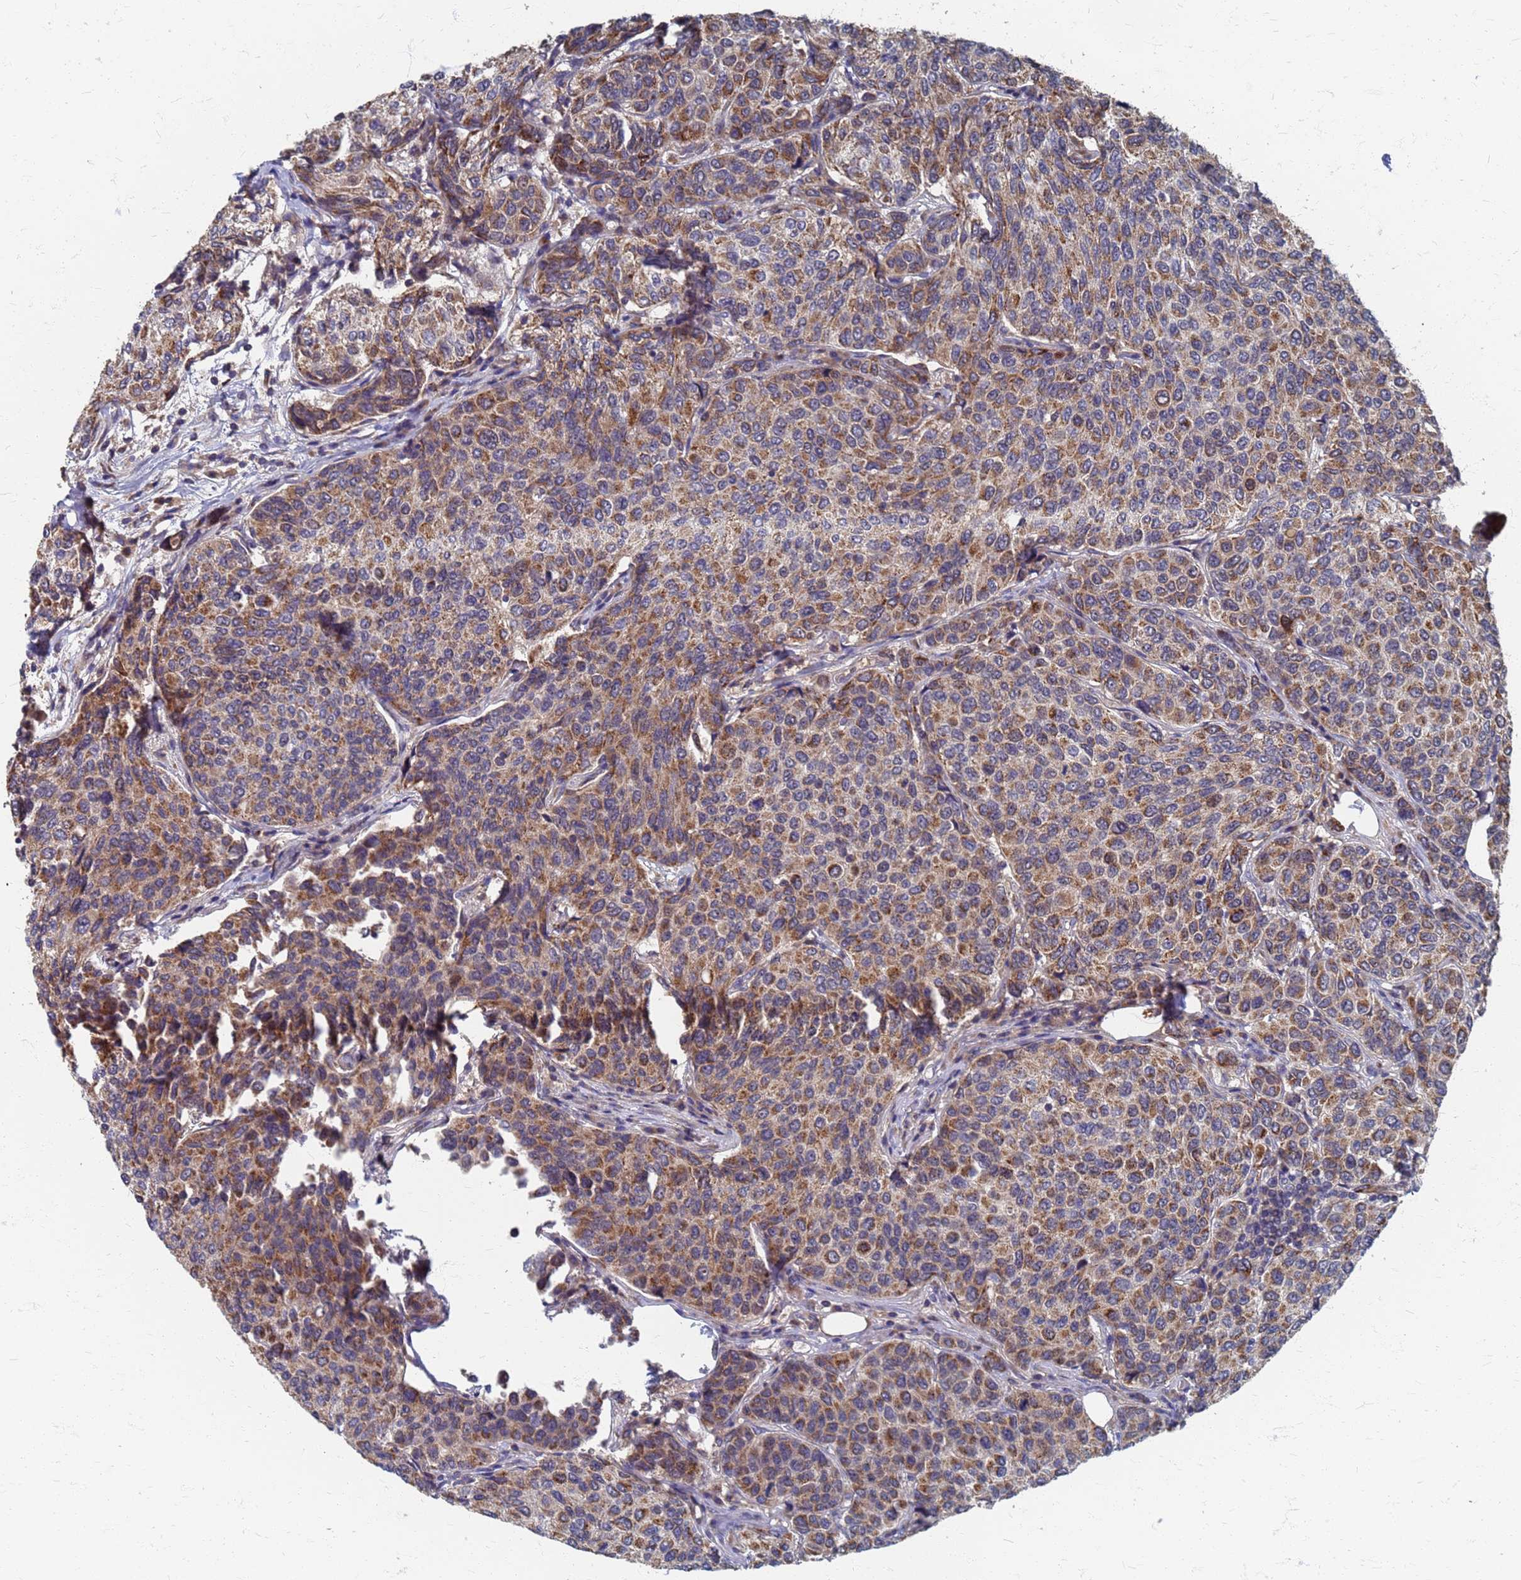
{"staining": {"intensity": "moderate", "quantity": ">75%", "location": "cytoplasmic/membranous"}, "tissue": "breast cancer", "cell_type": "Tumor cells", "image_type": "cancer", "snomed": [{"axis": "morphology", "description": "Duct carcinoma"}, {"axis": "topography", "description": "Breast"}], "caption": "Immunohistochemistry (DAB) staining of human breast cancer demonstrates moderate cytoplasmic/membranous protein expression in approximately >75% of tumor cells. (Stains: DAB in brown, nuclei in blue, Microscopy: brightfield microscopy at high magnification).", "gene": "ATPAF1", "patient": {"sex": "female", "age": 55}}